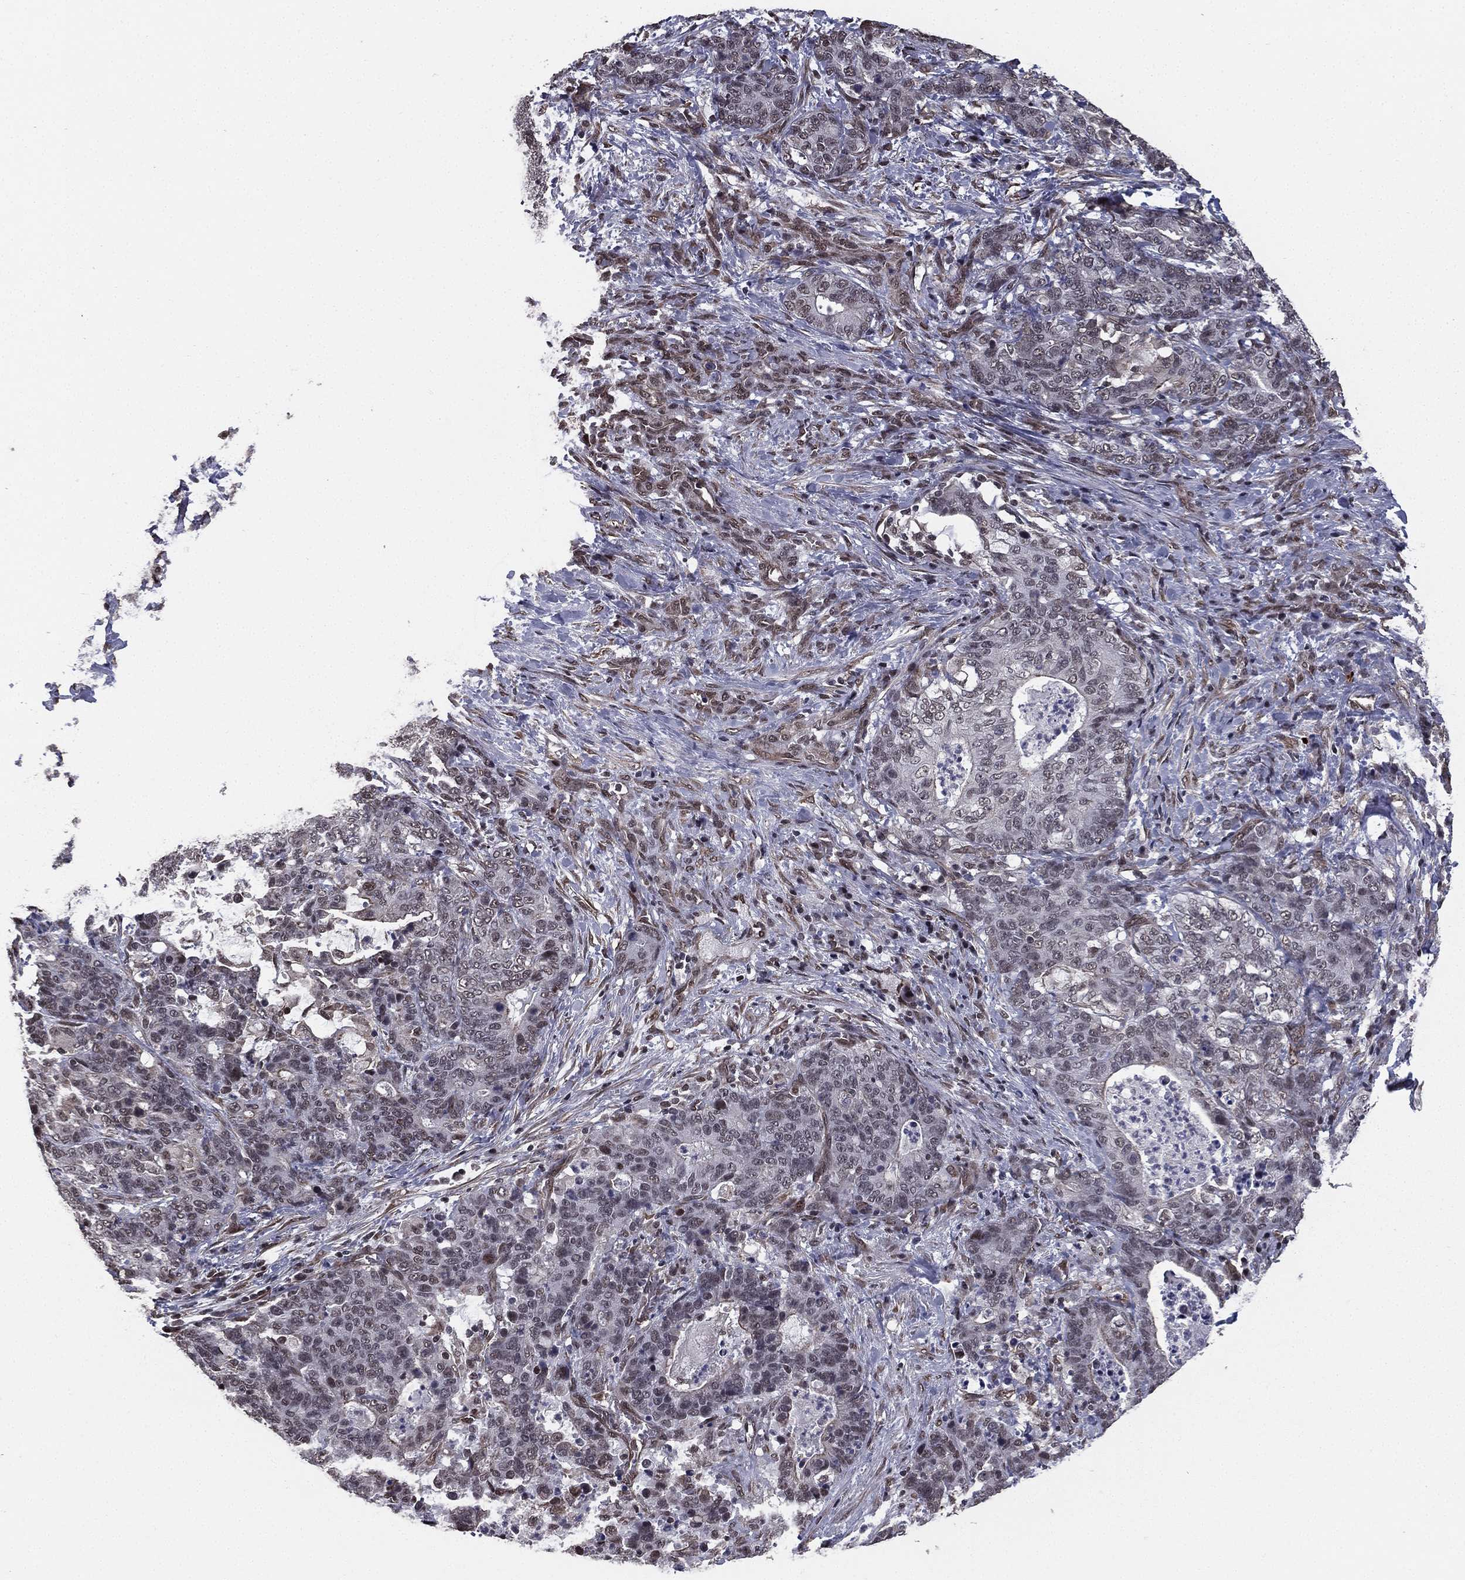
{"staining": {"intensity": "weak", "quantity": "<25%", "location": "cytoplasmic/membranous"}, "tissue": "stomach cancer", "cell_type": "Tumor cells", "image_type": "cancer", "snomed": [{"axis": "morphology", "description": "Normal tissue, NOS"}, {"axis": "morphology", "description": "Adenocarcinoma, NOS"}, {"axis": "topography", "description": "Stomach"}], "caption": "This is a histopathology image of immunohistochemistry staining of stomach cancer, which shows no positivity in tumor cells.", "gene": "RARB", "patient": {"sex": "female", "age": 64}}